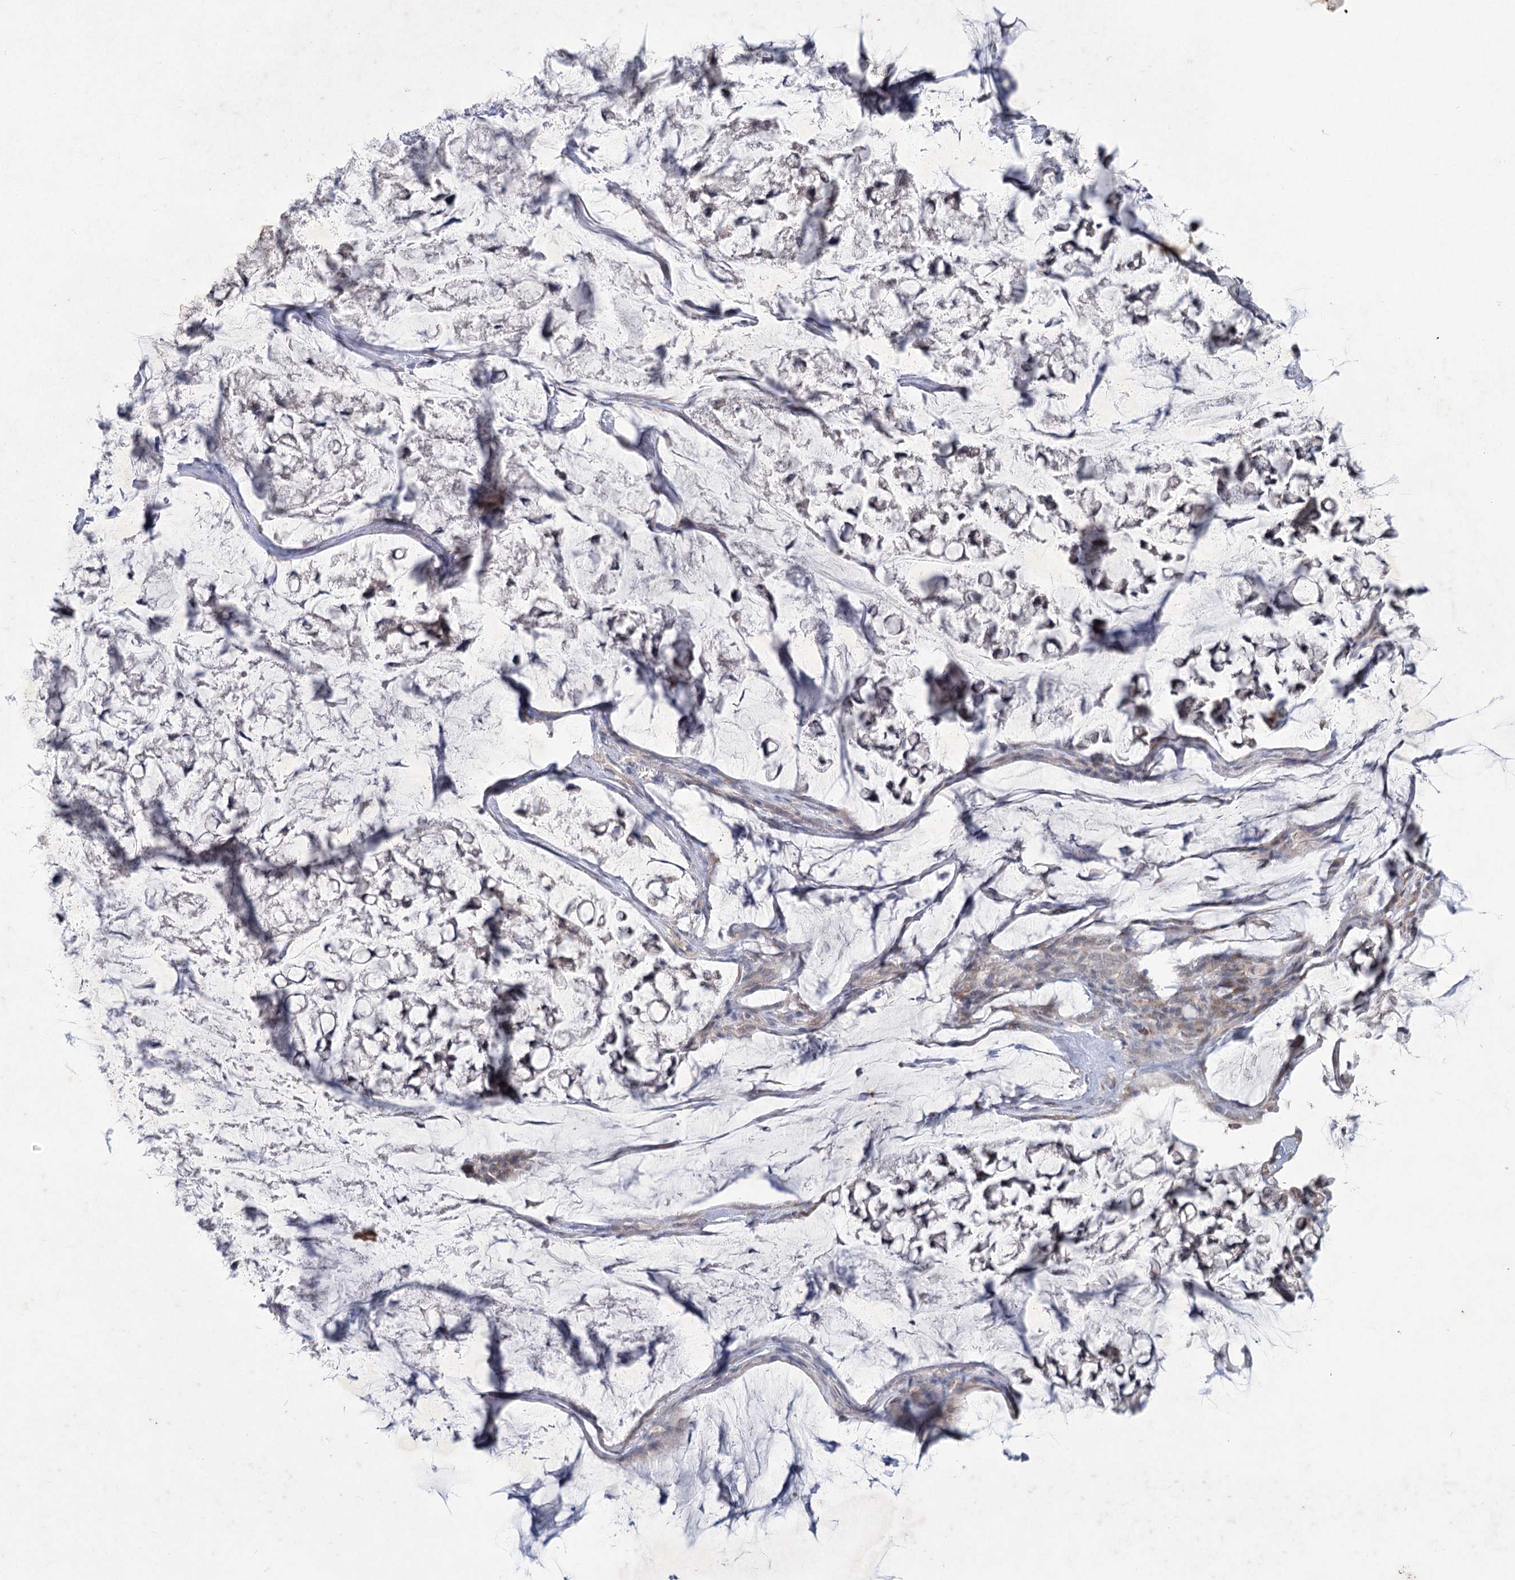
{"staining": {"intensity": "negative", "quantity": "none", "location": "none"}, "tissue": "stomach cancer", "cell_type": "Tumor cells", "image_type": "cancer", "snomed": [{"axis": "morphology", "description": "Adenocarcinoma, NOS"}, {"axis": "topography", "description": "Stomach, lower"}], "caption": "Adenocarcinoma (stomach) stained for a protein using immunohistochemistry demonstrates no positivity tumor cells.", "gene": "PLA2G12A", "patient": {"sex": "male", "age": 67}}